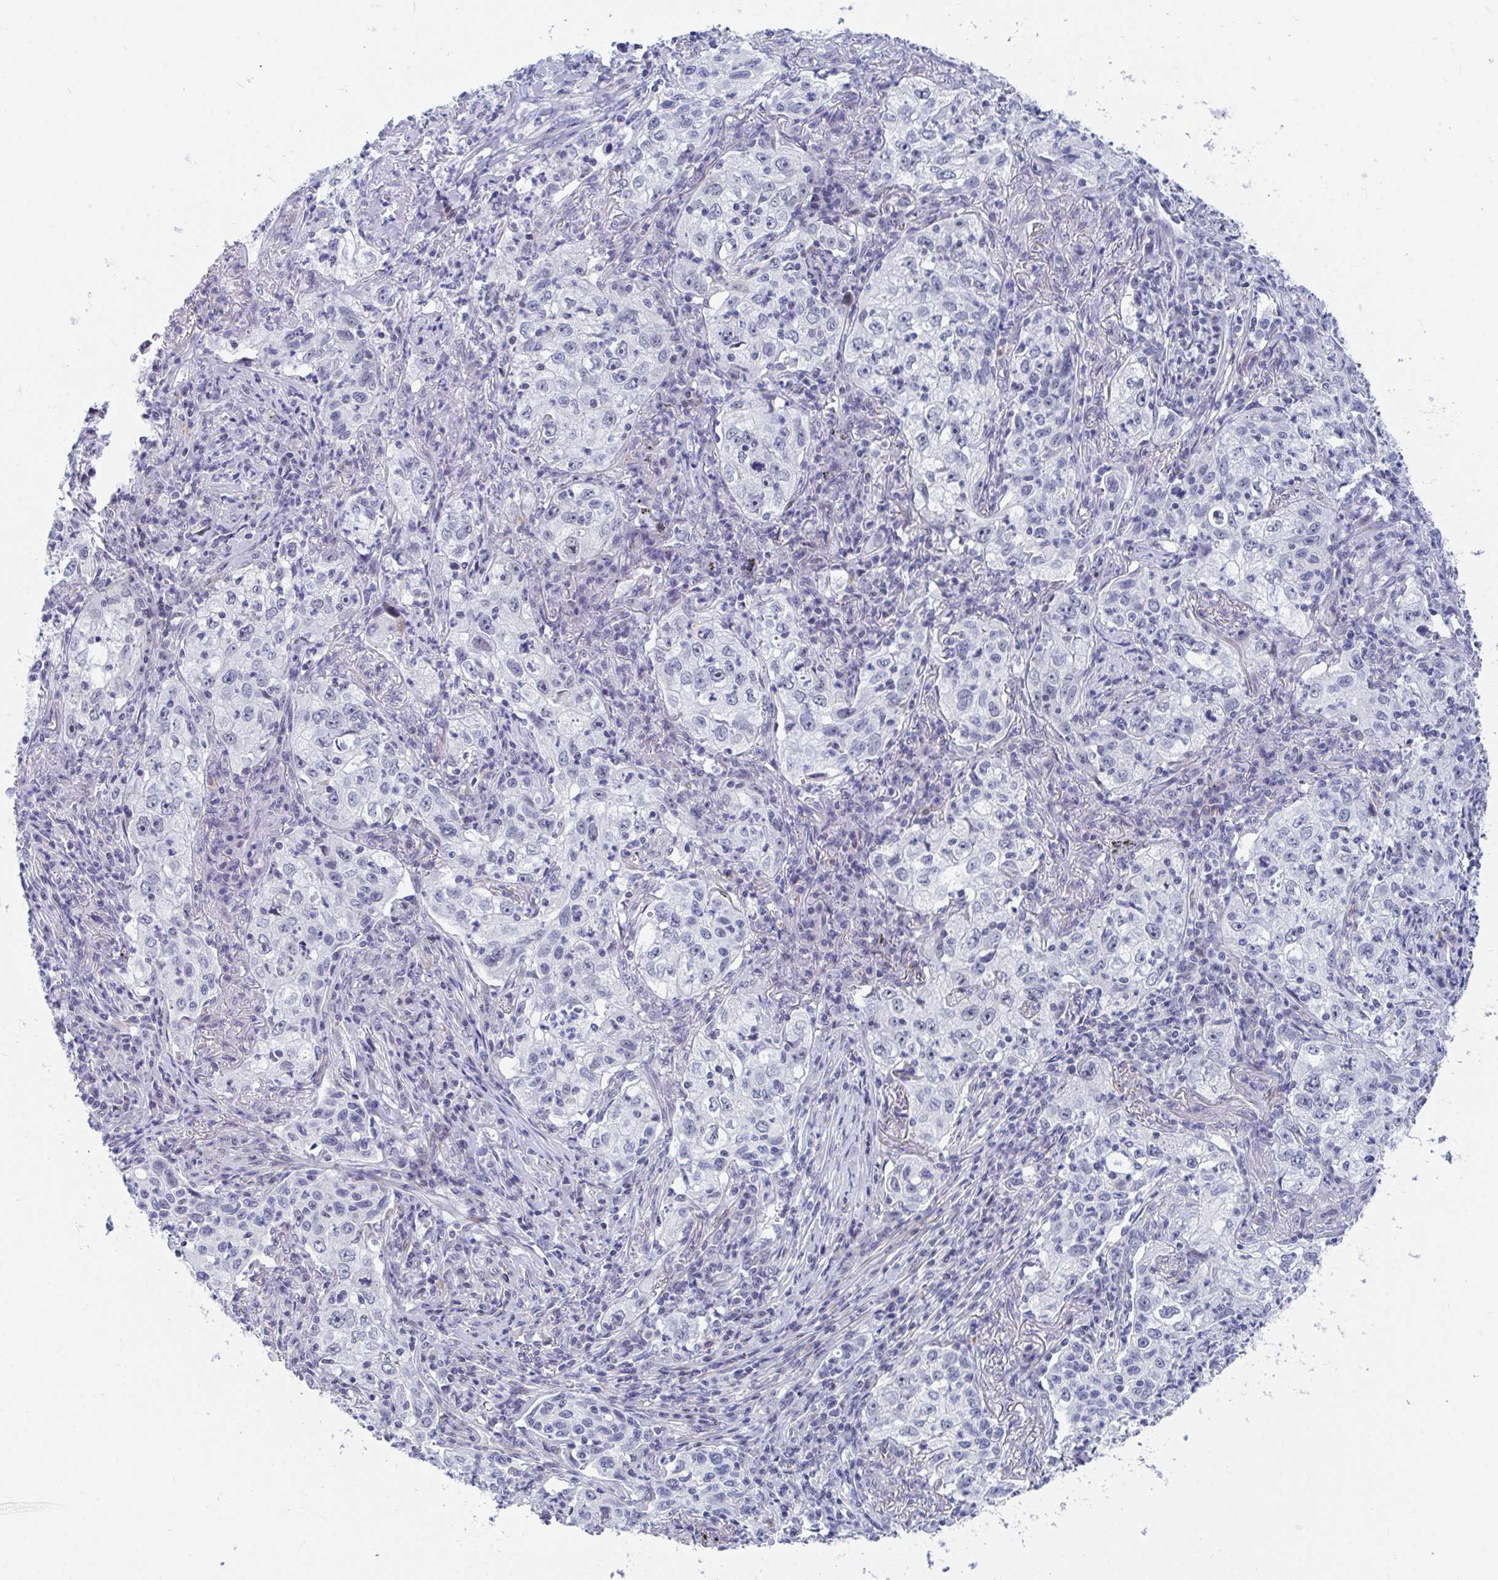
{"staining": {"intensity": "negative", "quantity": "none", "location": "none"}, "tissue": "lung cancer", "cell_type": "Tumor cells", "image_type": "cancer", "snomed": [{"axis": "morphology", "description": "Squamous cell carcinoma, NOS"}, {"axis": "topography", "description": "Lung"}], "caption": "Micrograph shows no significant protein expression in tumor cells of lung squamous cell carcinoma.", "gene": "DAOA", "patient": {"sex": "male", "age": 71}}